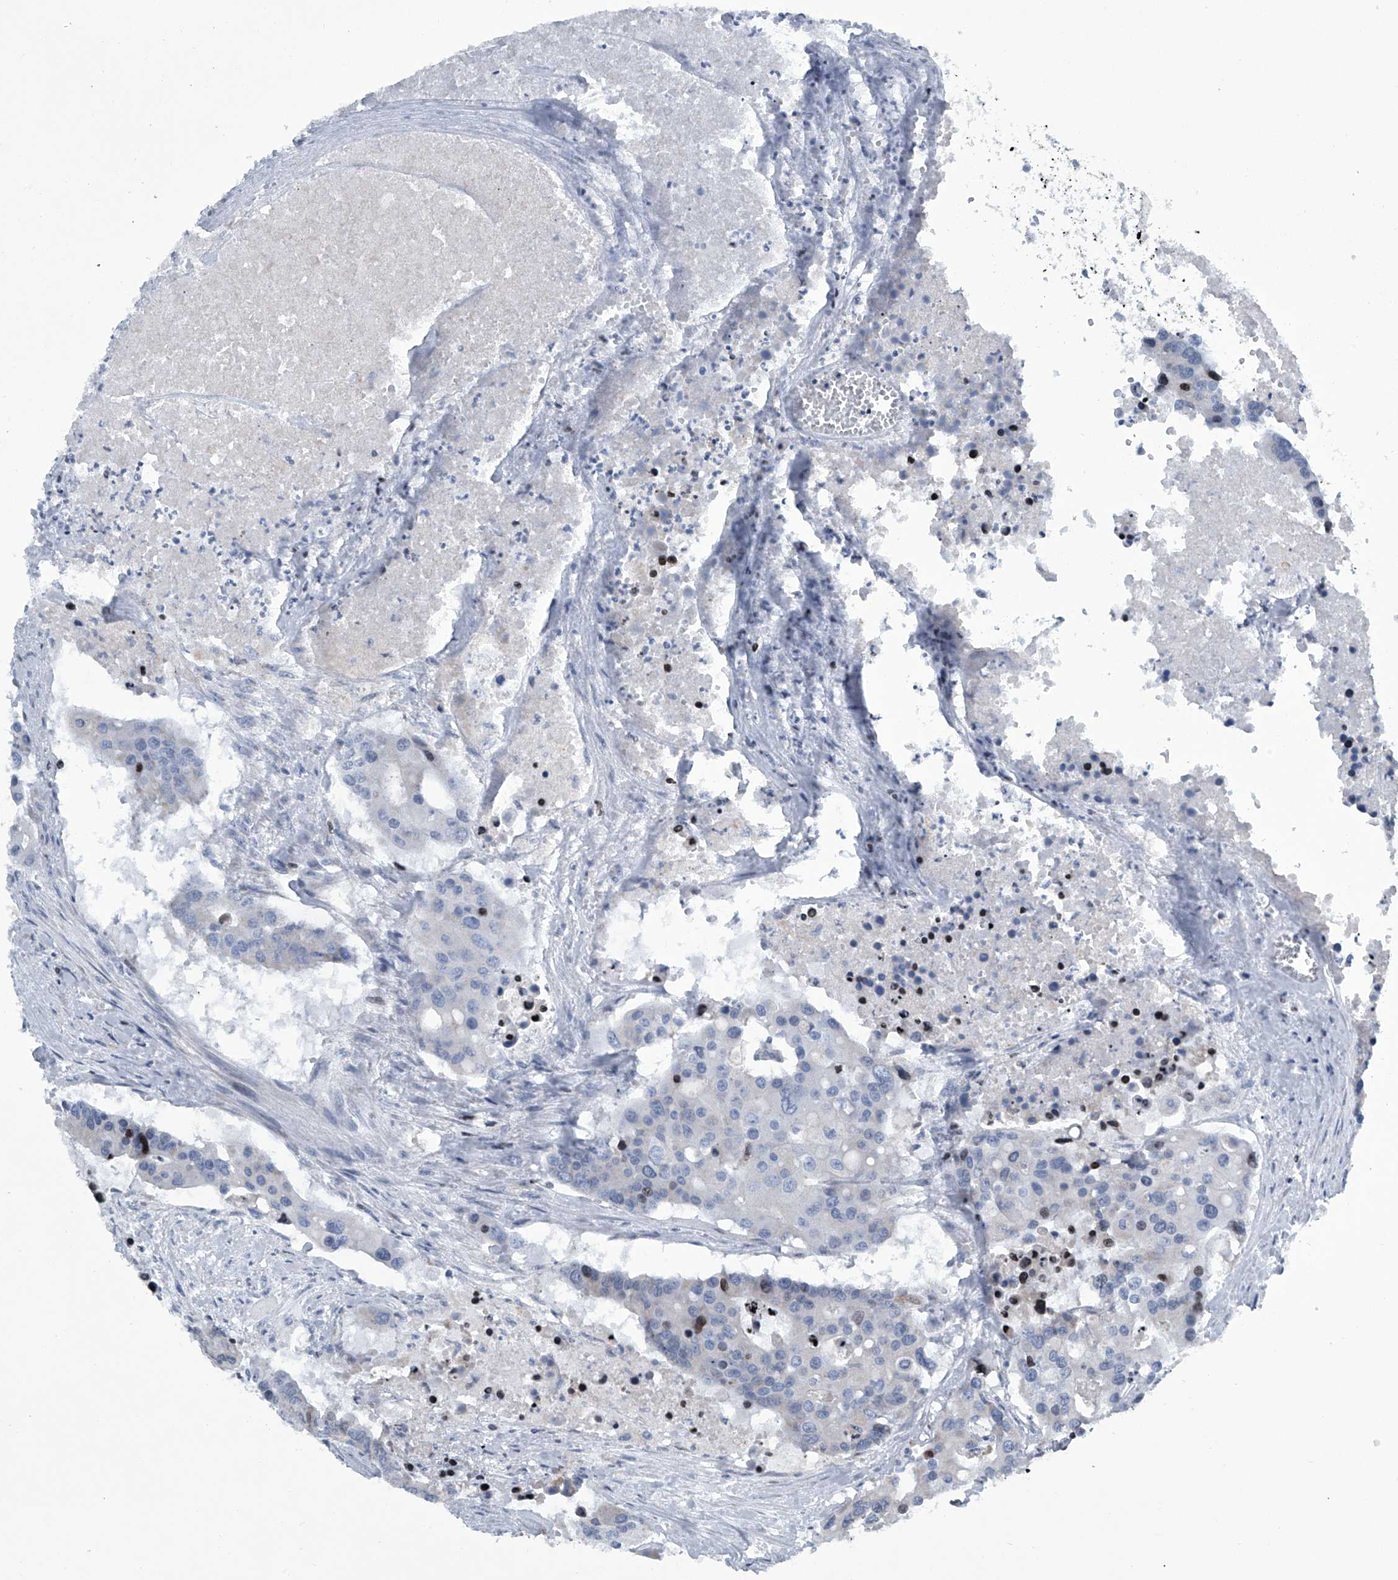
{"staining": {"intensity": "negative", "quantity": "none", "location": "none"}, "tissue": "colorectal cancer", "cell_type": "Tumor cells", "image_type": "cancer", "snomed": [{"axis": "morphology", "description": "Adenocarcinoma, NOS"}, {"axis": "topography", "description": "Colon"}], "caption": "A high-resolution histopathology image shows immunohistochemistry staining of colorectal cancer, which displays no significant positivity in tumor cells.", "gene": "STRADA", "patient": {"sex": "male", "age": 77}}